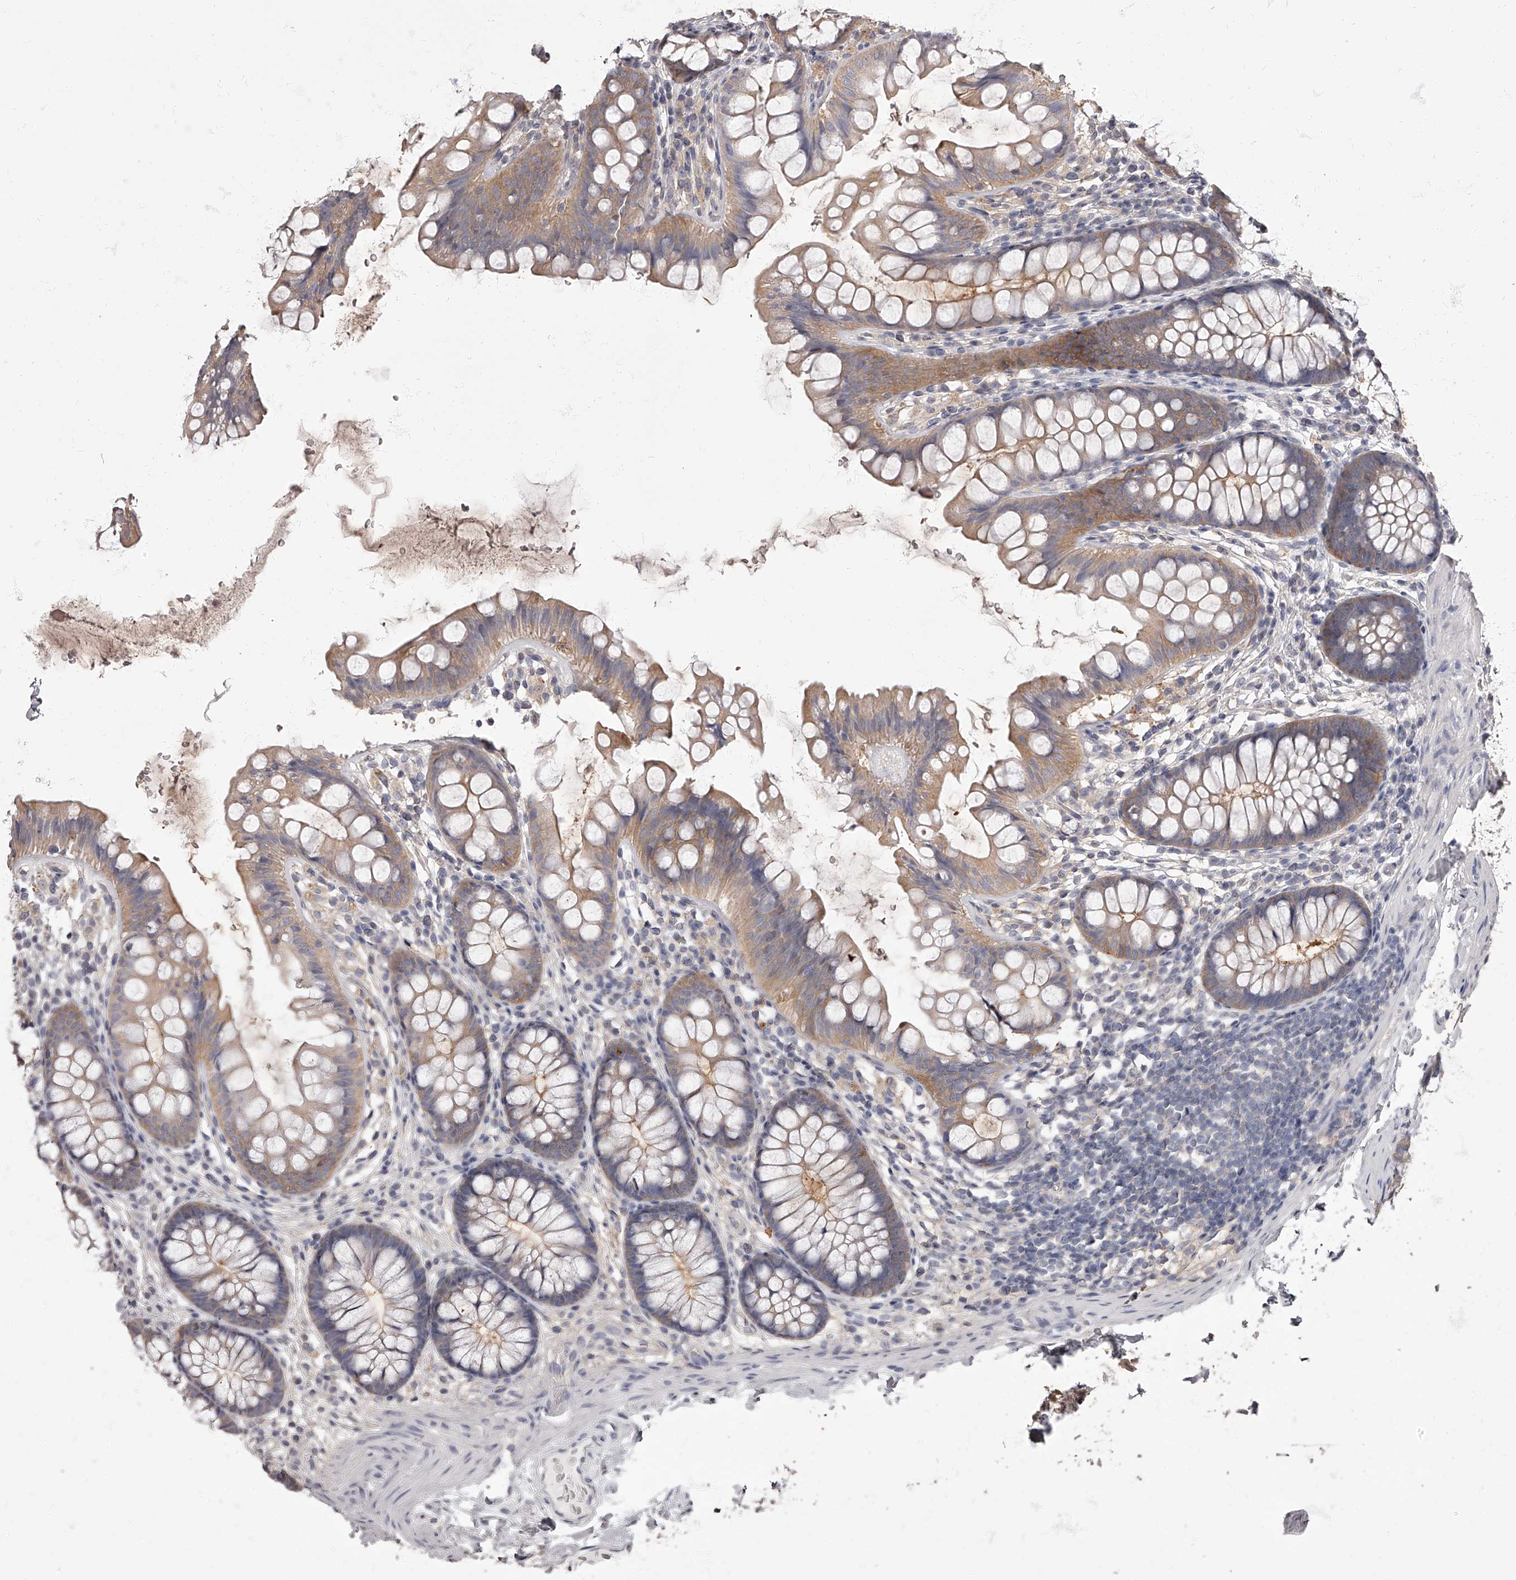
{"staining": {"intensity": "negative", "quantity": "none", "location": "none"}, "tissue": "colon", "cell_type": "Endothelial cells", "image_type": "normal", "snomed": [{"axis": "morphology", "description": "Normal tissue, NOS"}, {"axis": "topography", "description": "Colon"}], "caption": "A high-resolution photomicrograph shows IHC staining of normal colon, which displays no significant staining in endothelial cells.", "gene": "APEH", "patient": {"sex": "female", "age": 62}}